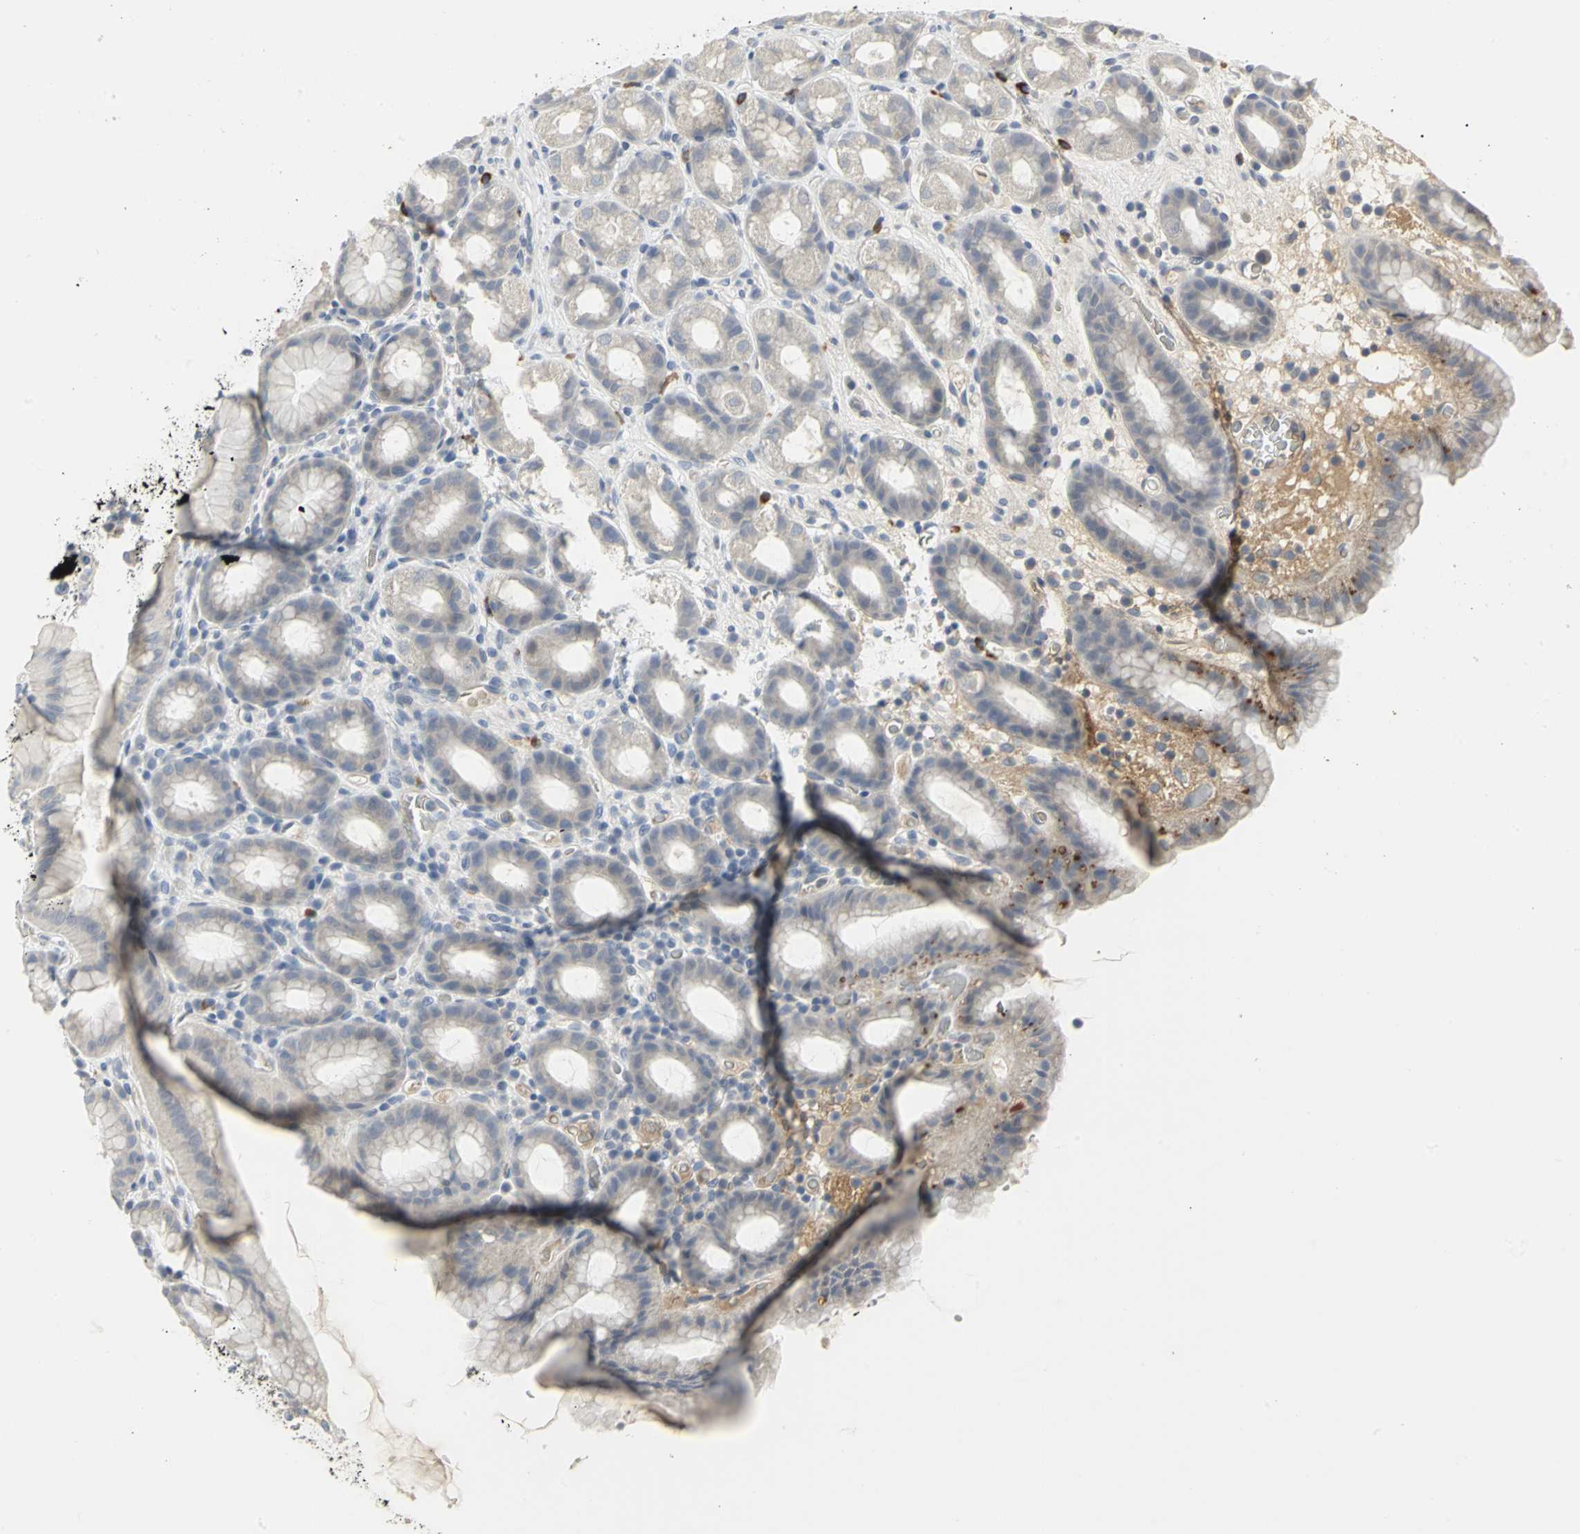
{"staining": {"intensity": "weak", "quantity": ">75%", "location": "cytoplasmic/membranous"}, "tissue": "stomach", "cell_type": "Glandular cells", "image_type": "normal", "snomed": [{"axis": "morphology", "description": "Normal tissue, NOS"}, {"axis": "topography", "description": "Stomach, upper"}], "caption": "This photomicrograph shows immunohistochemistry (IHC) staining of benign human stomach, with low weak cytoplasmic/membranous positivity in approximately >75% of glandular cells.", "gene": "ZIC1", "patient": {"sex": "male", "age": 68}}